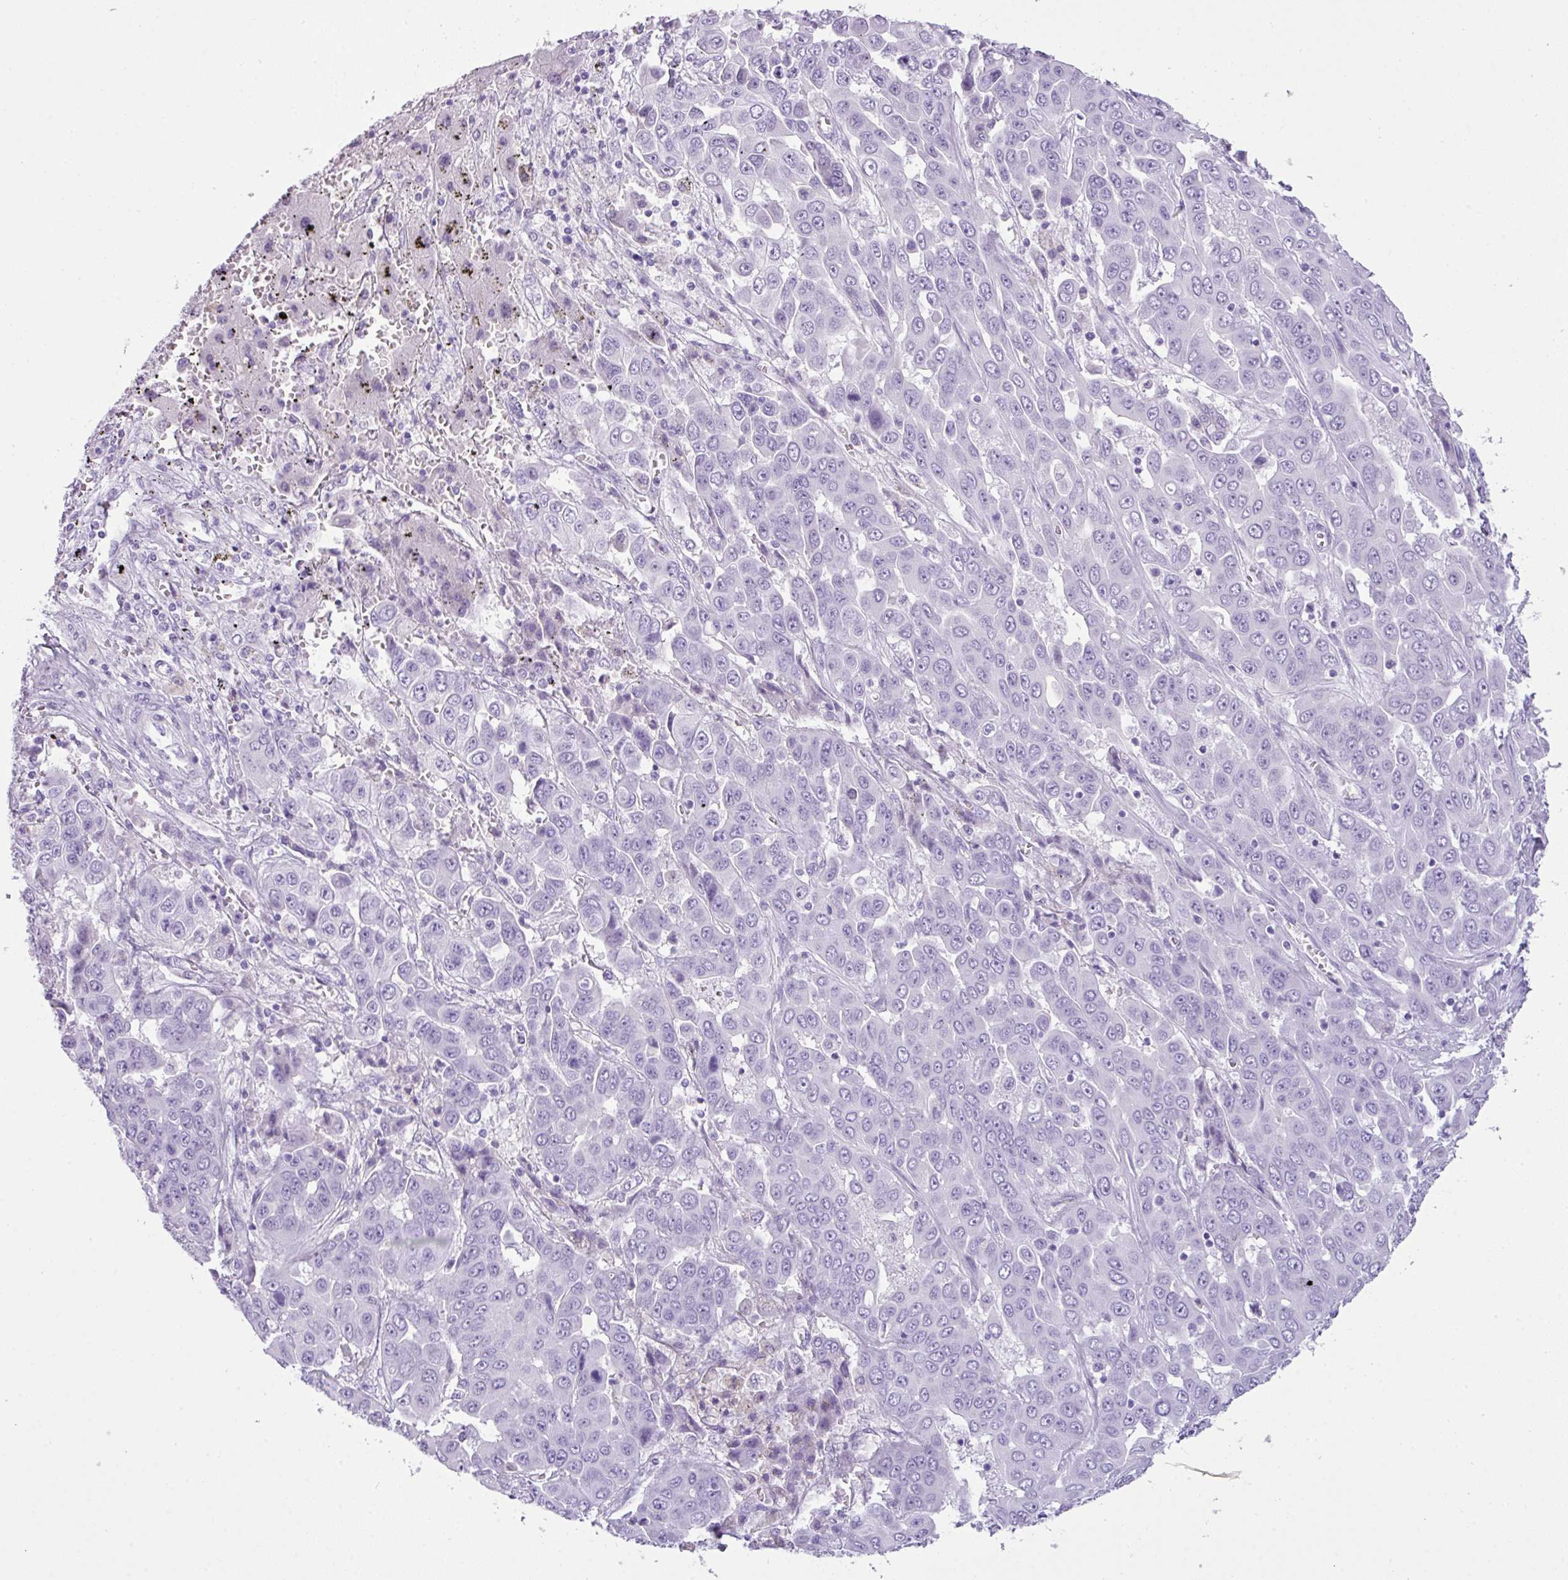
{"staining": {"intensity": "negative", "quantity": "none", "location": "none"}, "tissue": "liver cancer", "cell_type": "Tumor cells", "image_type": "cancer", "snomed": [{"axis": "morphology", "description": "Cholangiocarcinoma"}, {"axis": "topography", "description": "Liver"}], "caption": "Tumor cells are negative for brown protein staining in liver cholangiocarcinoma.", "gene": "TNP1", "patient": {"sex": "female", "age": 52}}